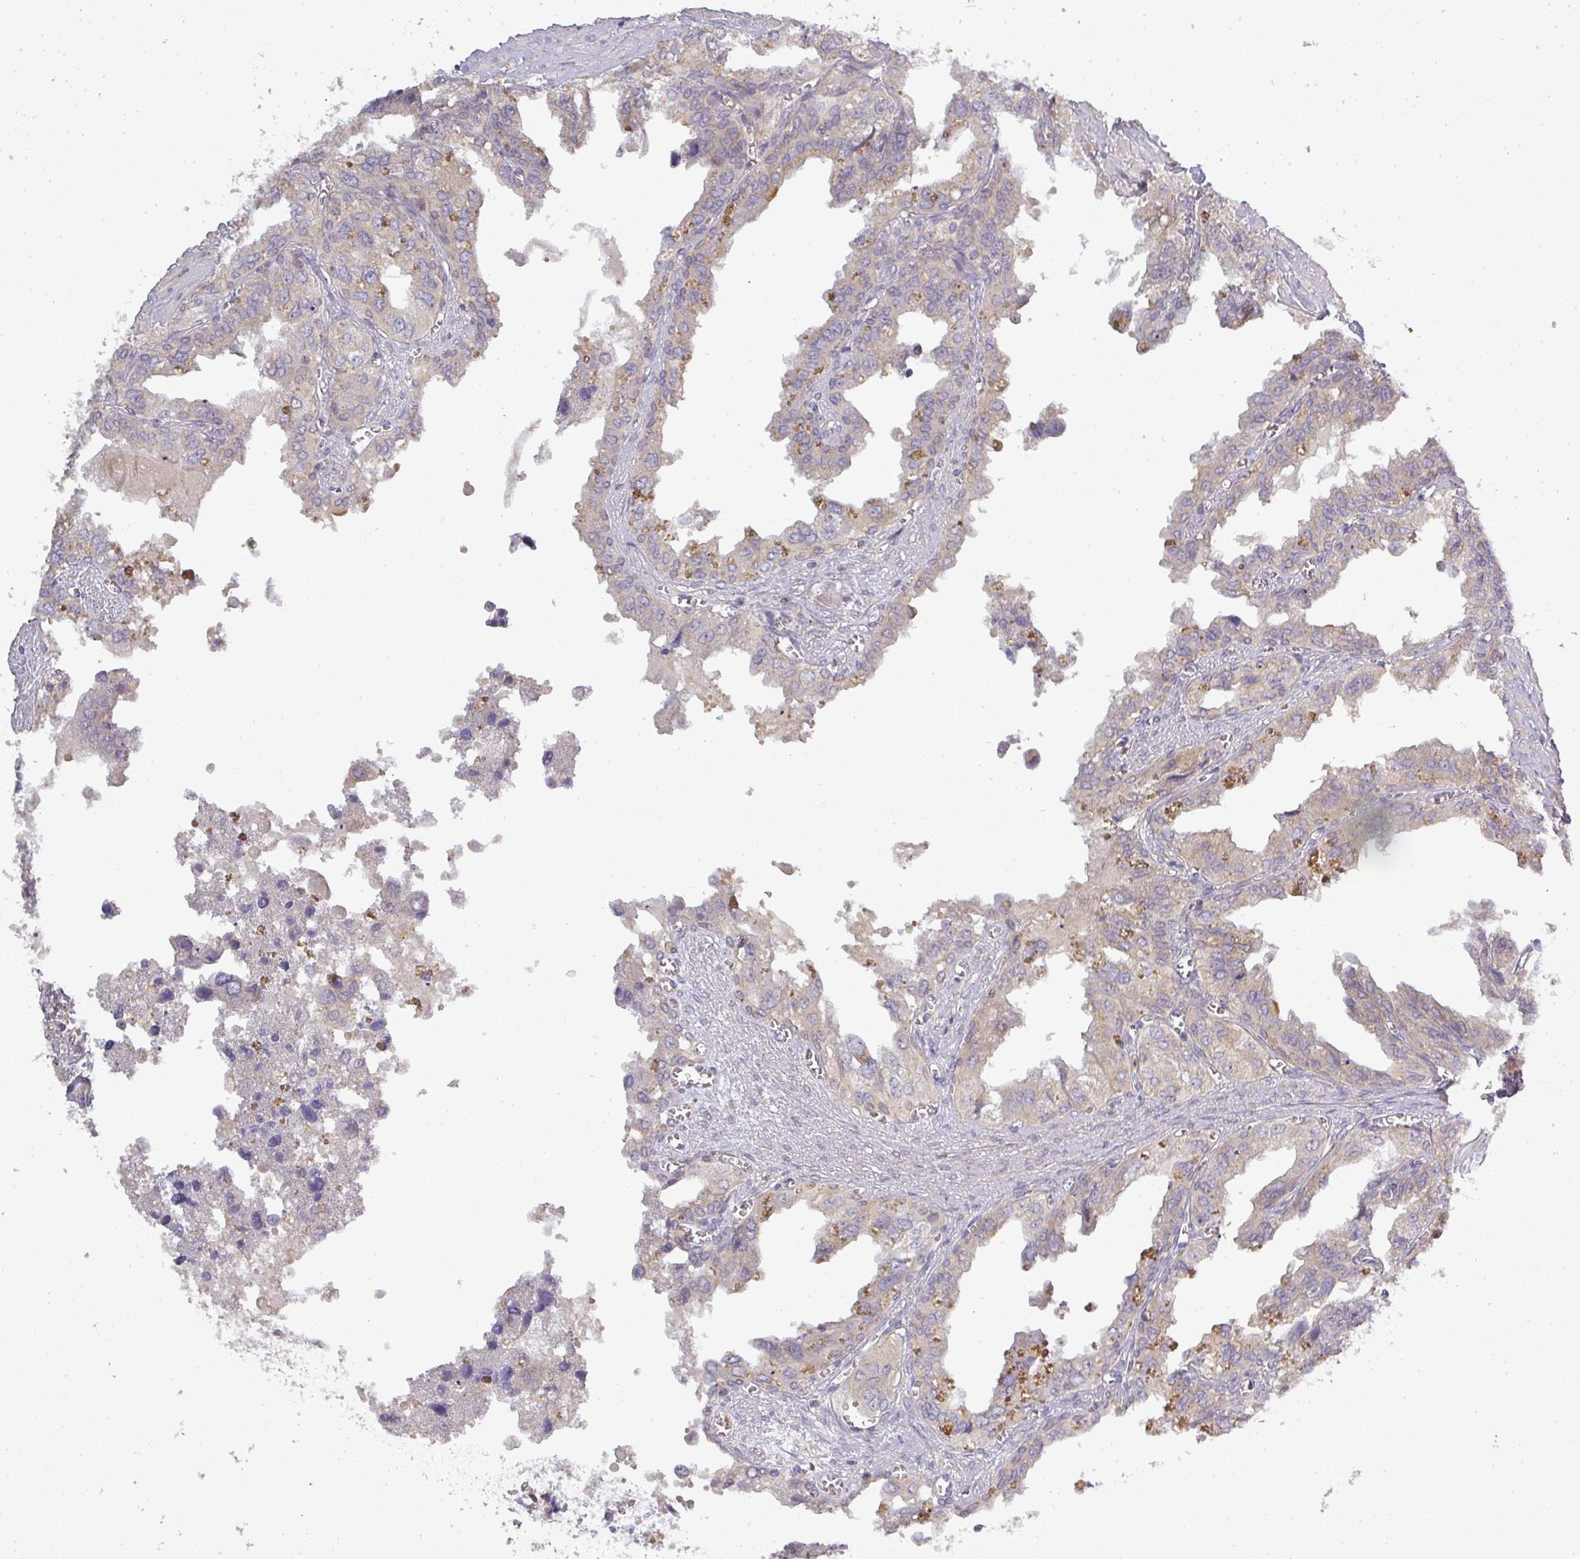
{"staining": {"intensity": "moderate", "quantity": "<25%", "location": "cytoplasmic/membranous"}, "tissue": "seminal vesicle", "cell_type": "Glandular cells", "image_type": "normal", "snomed": [{"axis": "morphology", "description": "Normal tissue, NOS"}, {"axis": "topography", "description": "Seminal veicle"}], "caption": "A brown stain shows moderate cytoplasmic/membranous staining of a protein in glandular cells of benign seminal vesicle.", "gene": "NIN", "patient": {"sex": "male", "age": 67}}